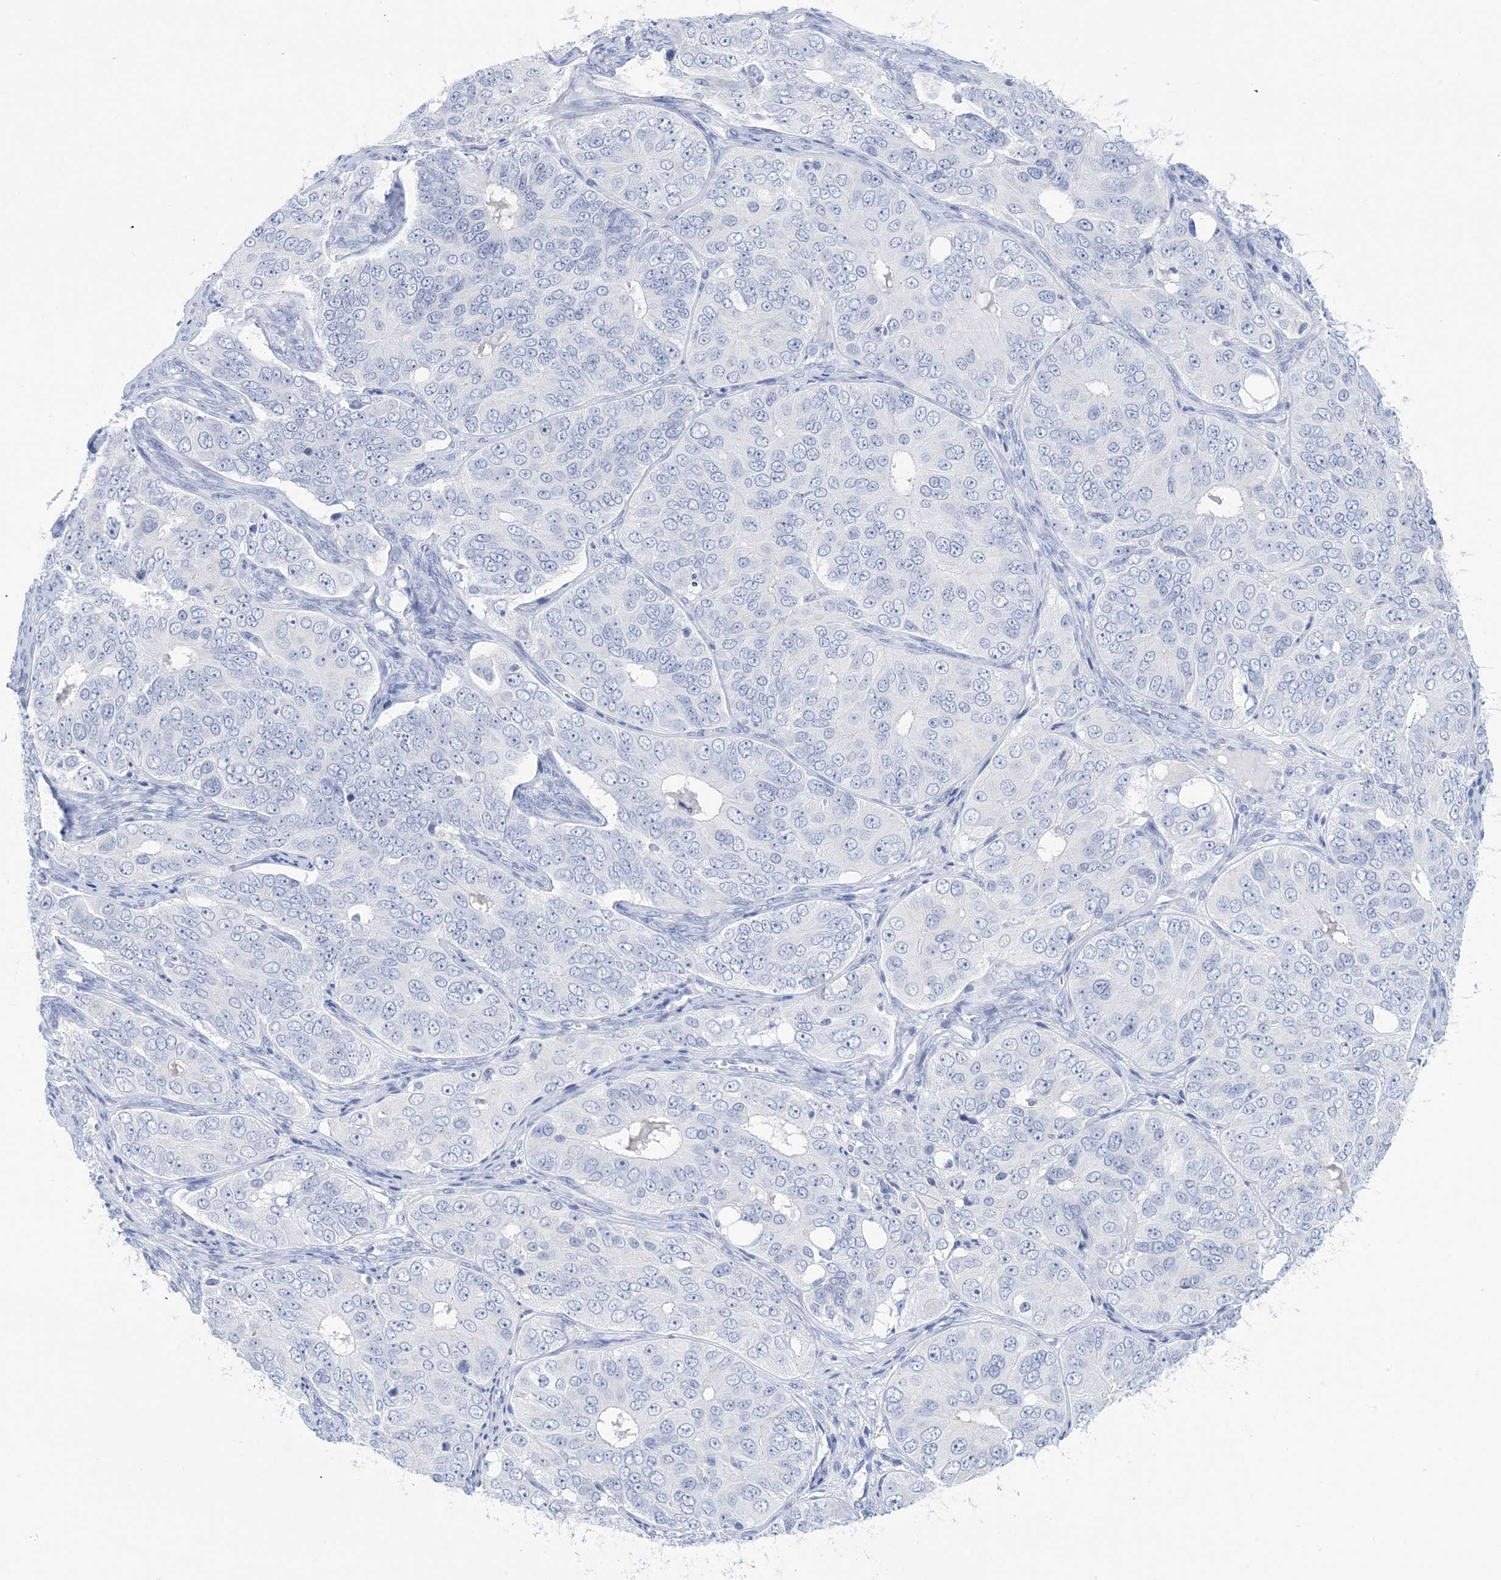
{"staining": {"intensity": "negative", "quantity": "none", "location": "none"}, "tissue": "ovarian cancer", "cell_type": "Tumor cells", "image_type": "cancer", "snomed": [{"axis": "morphology", "description": "Carcinoma, endometroid"}, {"axis": "topography", "description": "Ovary"}], "caption": "Protein analysis of endometroid carcinoma (ovarian) reveals no significant expression in tumor cells.", "gene": "SH3YL1", "patient": {"sex": "female", "age": 51}}